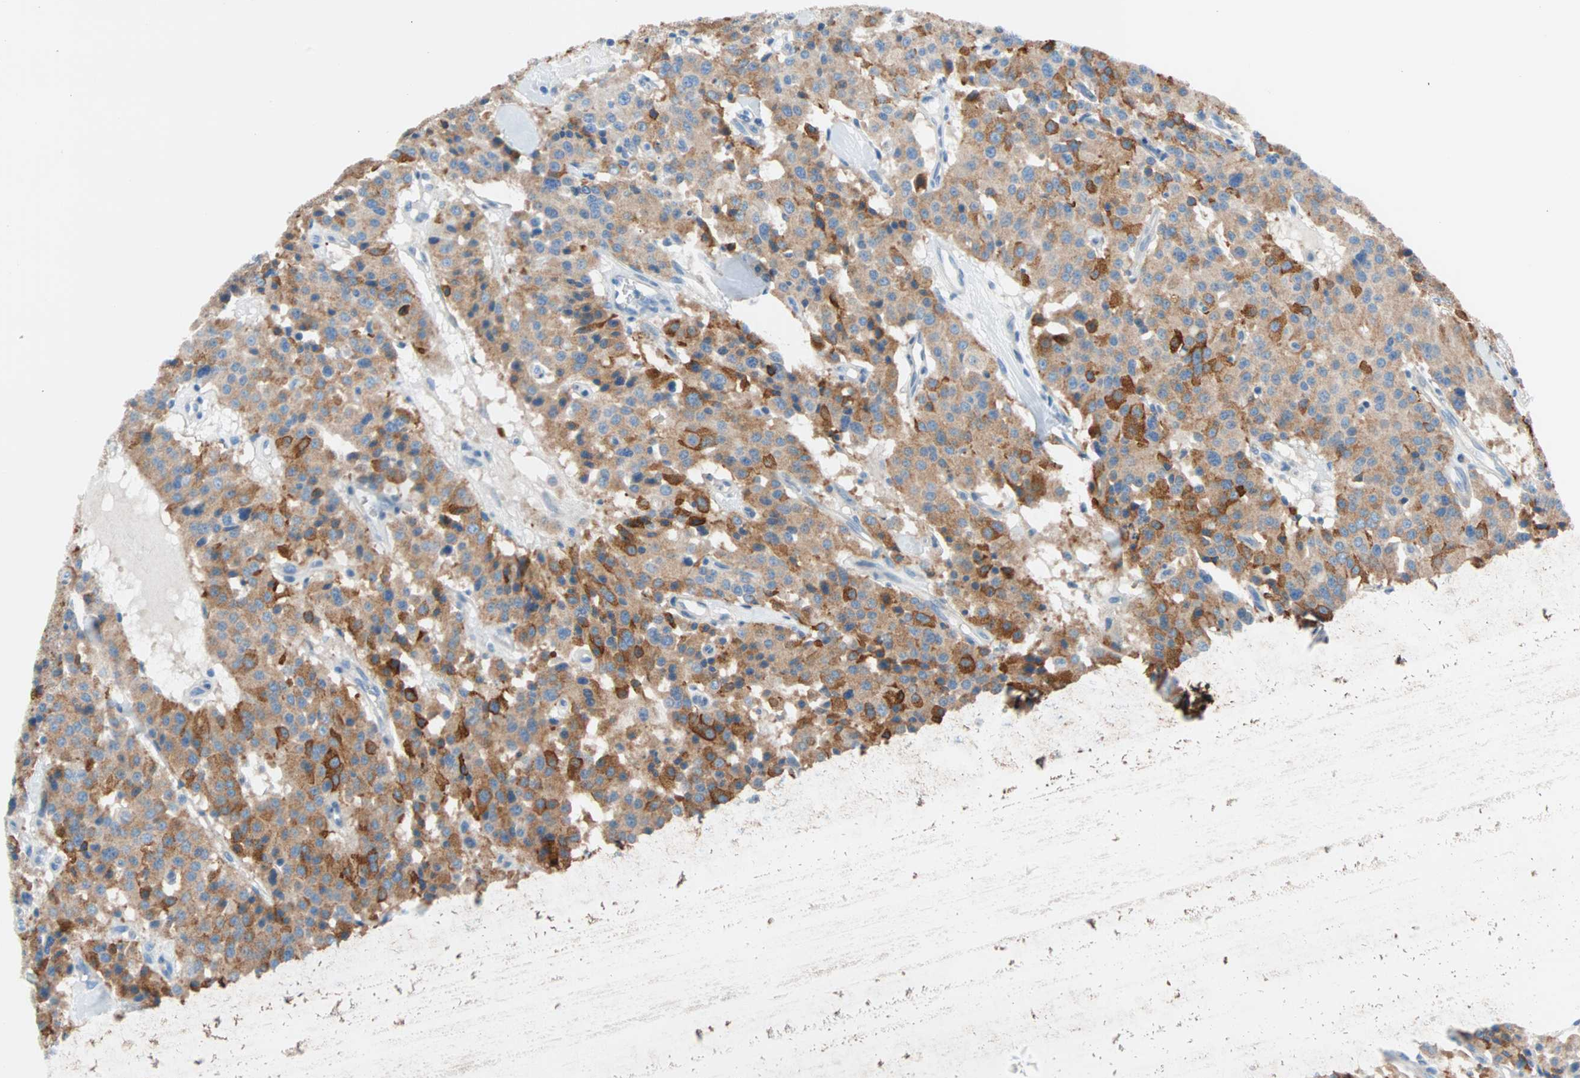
{"staining": {"intensity": "strong", "quantity": ">75%", "location": "cytoplasmic/membranous"}, "tissue": "carcinoid", "cell_type": "Tumor cells", "image_type": "cancer", "snomed": [{"axis": "morphology", "description": "Carcinoid, malignant, NOS"}, {"axis": "topography", "description": "Lung"}], "caption": "About >75% of tumor cells in carcinoid demonstrate strong cytoplasmic/membranous protein expression as visualized by brown immunohistochemical staining.", "gene": "TMEM163", "patient": {"sex": "male", "age": 30}}